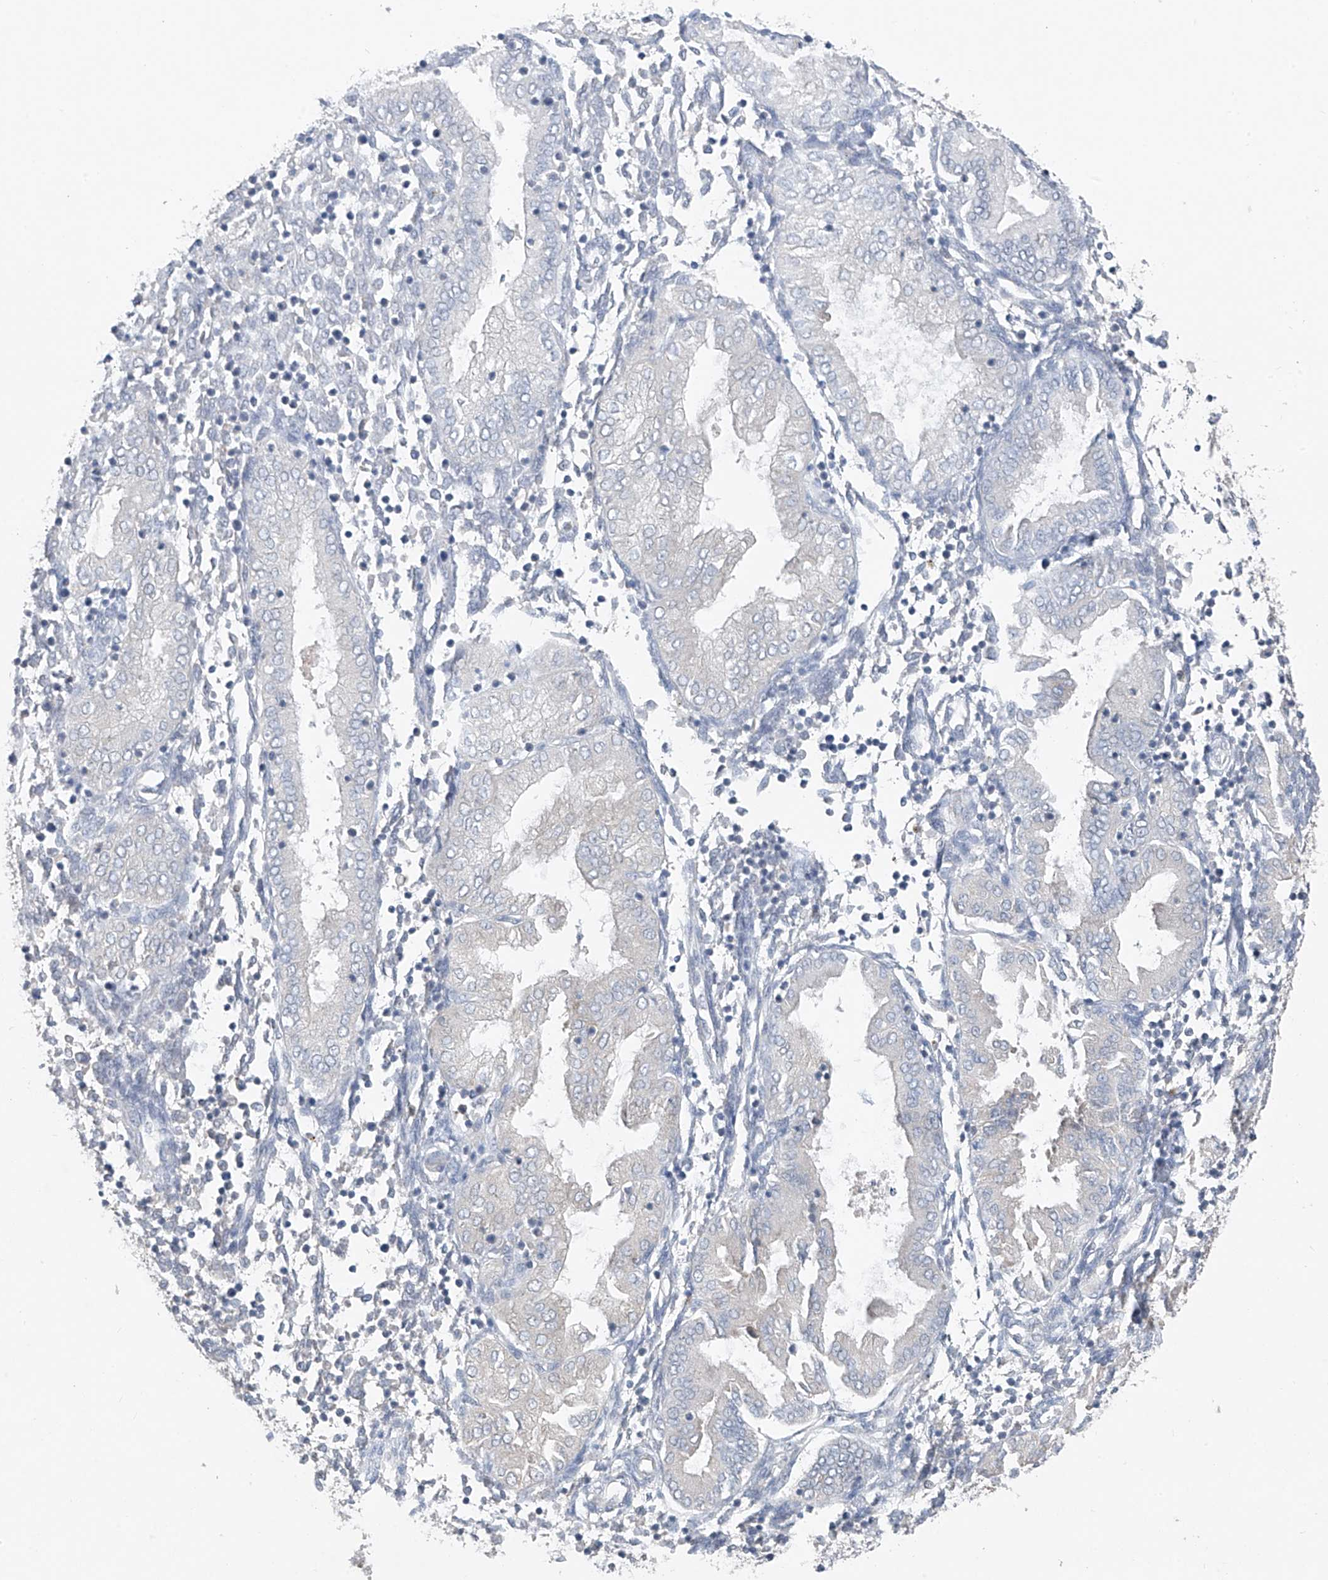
{"staining": {"intensity": "negative", "quantity": "none", "location": "none"}, "tissue": "endometrium", "cell_type": "Cells in endometrial stroma", "image_type": "normal", "snomed": [{"axis": "morphology", "description": "Normal tissue, NOS"}, {"axis": "topography", "description": "Endometrium"}], "caption": "Immunohistochemical staining of benign human endometrium shows no significant staining in cells in endometrial stroma. (DAB IHC visualized using brightfield microscopy, high magnification).", "gene": "CYP4V2", "patient": {"sex": "female", "age": 53}}